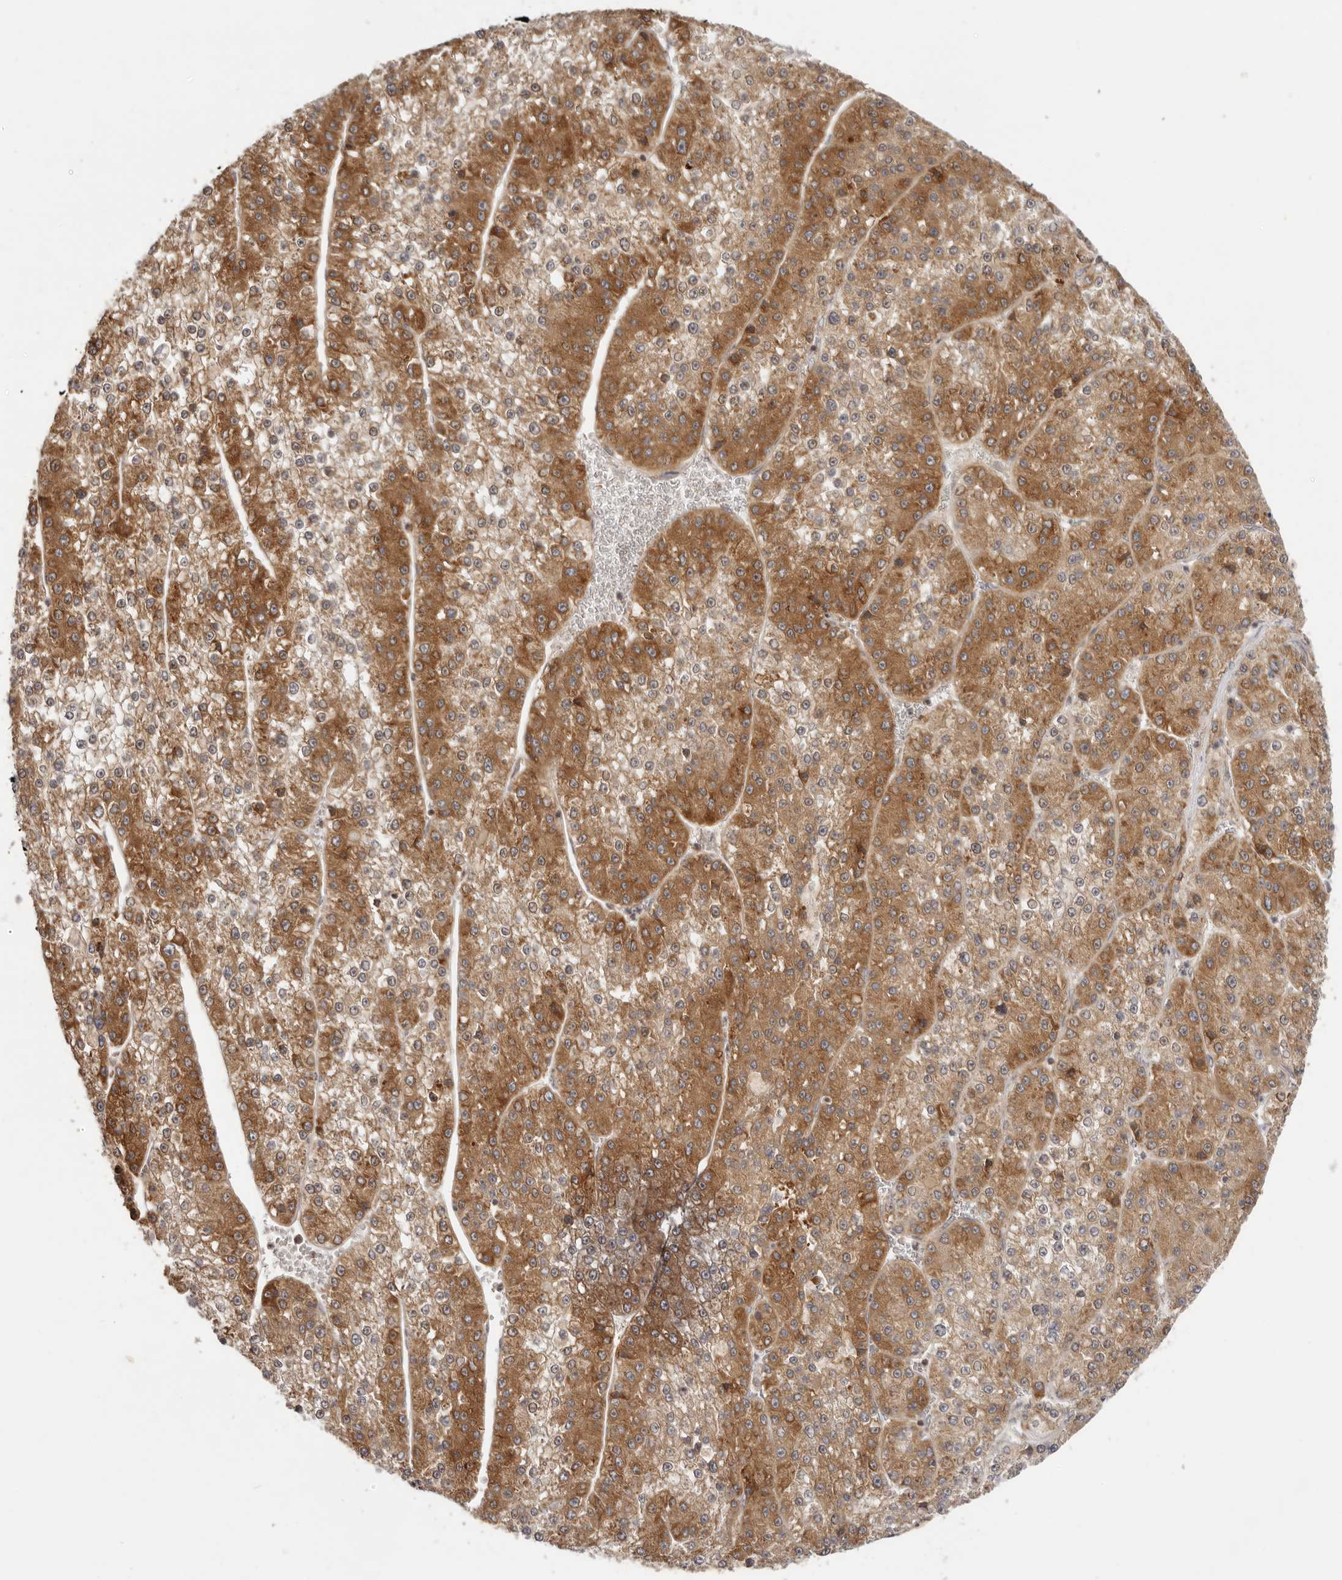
{"staining": {"intensity": "strong", "quantity": "25%-75%", "location": "cytoplasmic/membranous"}, "tissue": "liver cancer", "cell_type": "Tumor cells", "image_type": "cancer", "snomed": [{"axis": "morphology", "description": "Carcinoma, Hepatocellular, NOS"}, {"axis": "topography", "description": "Liver"}], "caption": "IHC histopathology image of neoplastic tissue: hepatocellular carcinoma (liver) stained using immunohistochemistry reveals high levels of strong protein expression localized specifically in the cytoplasmic/membranous of tumor cells, appearing as a cytoplasmic/membranous brown color.", "gene": "EEF1E1", "patient": {"sex": "female", "age": 73}}